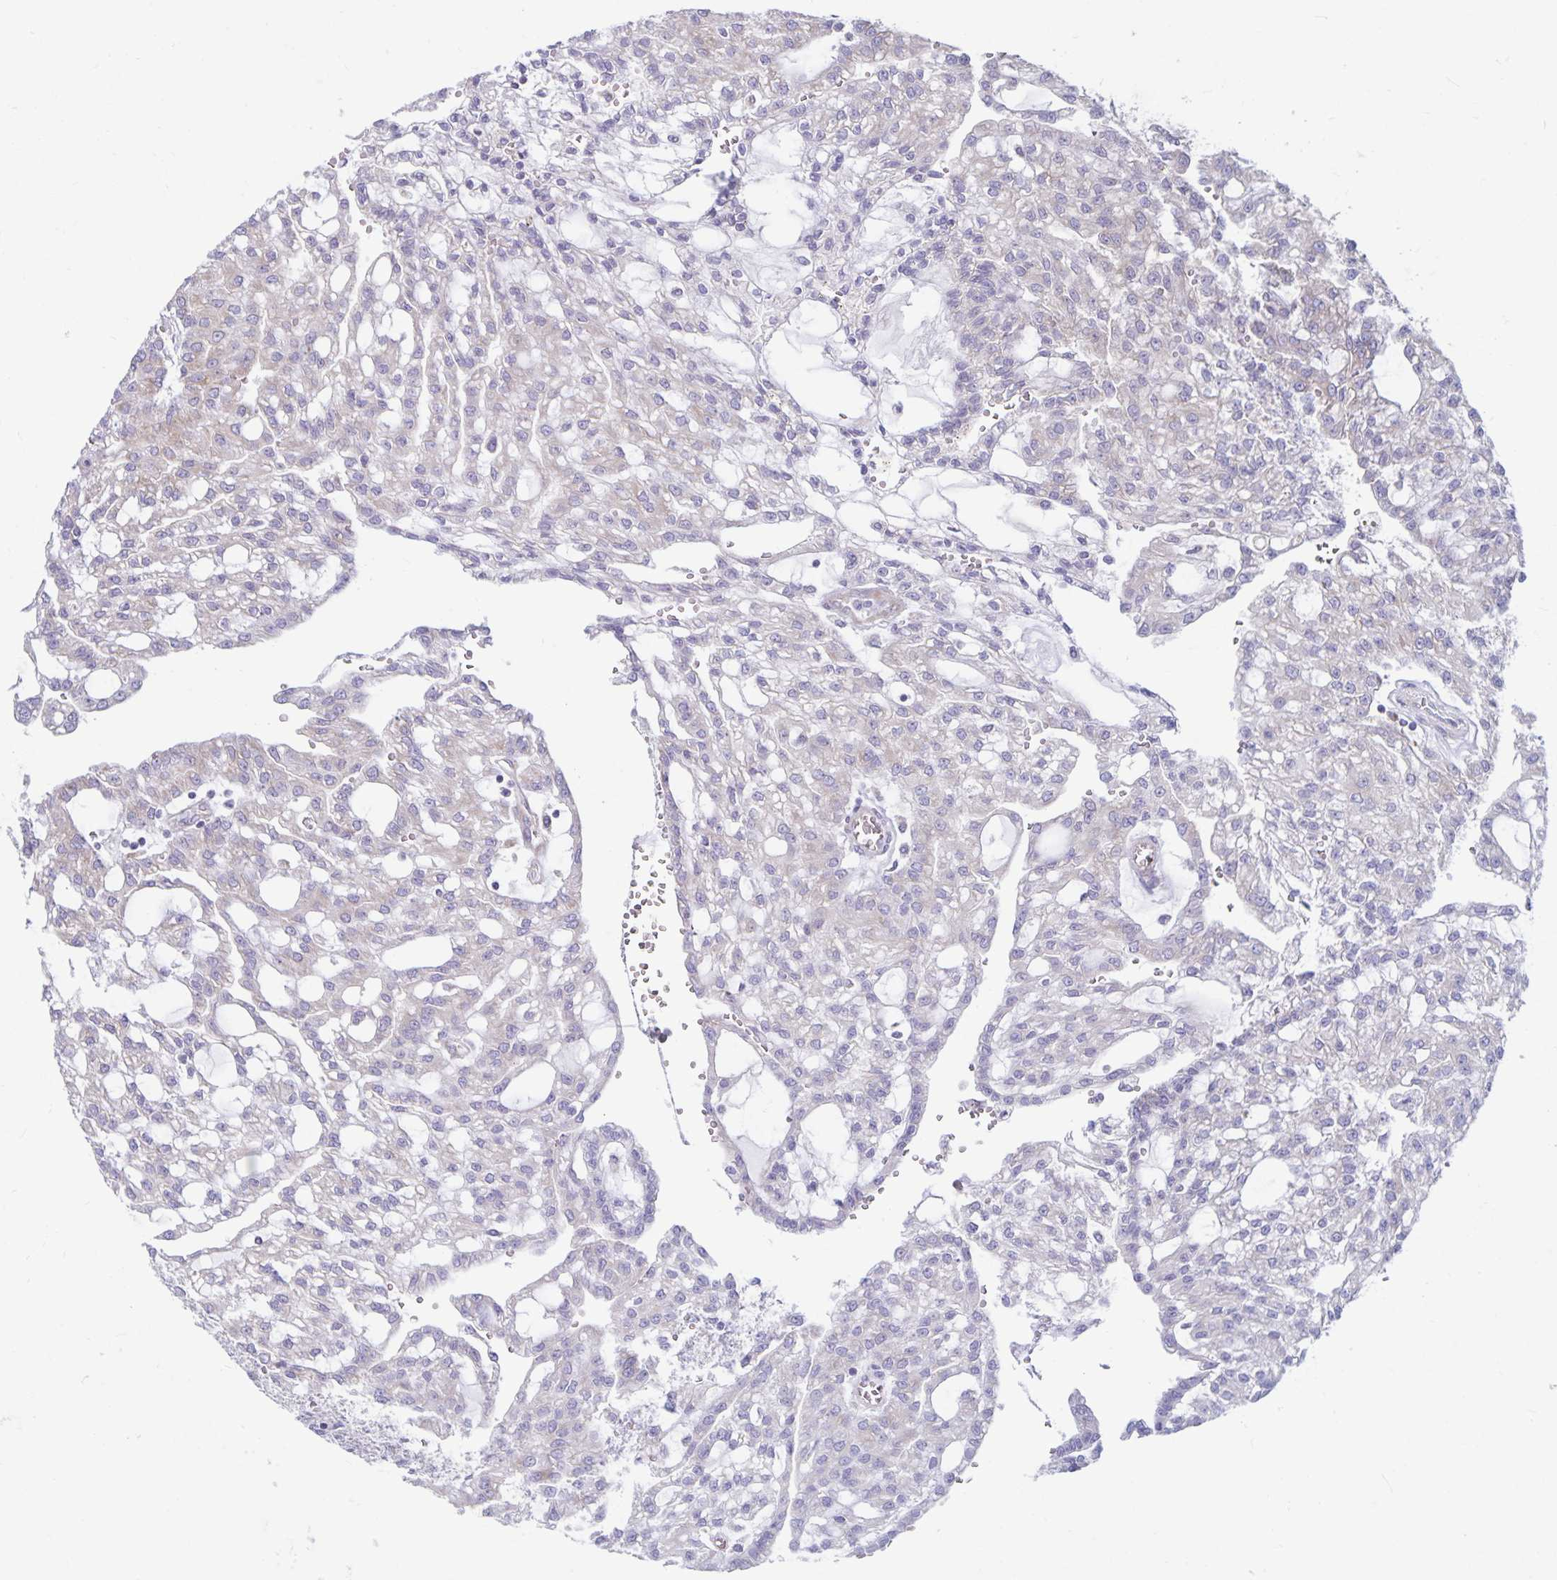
{"staining": {"intensity": "weak", "quantity": "25%-75%", "location": "cytoplasmic/membranous"}, "tissue": "renal cancer", "cell_type": "Tumor cells", "image_type": "cancer", "snomed": [{"axis": "morphology", "description": "Adenocarcinoma, NOS"}, {"axis": "topography", "description": "Kidney"}], "caption": "Immunohistochemical staining of human renal cancer shows weak cytoplasmic/membranous protein positivity in about 25%-75% of tumor cells. (DAB (3,3'-diaminobenzidine) = brown stain, brightfield microscopy at high magnification).", "gene": "SEC62", "patient": {"sex": "male", "age": 63}}